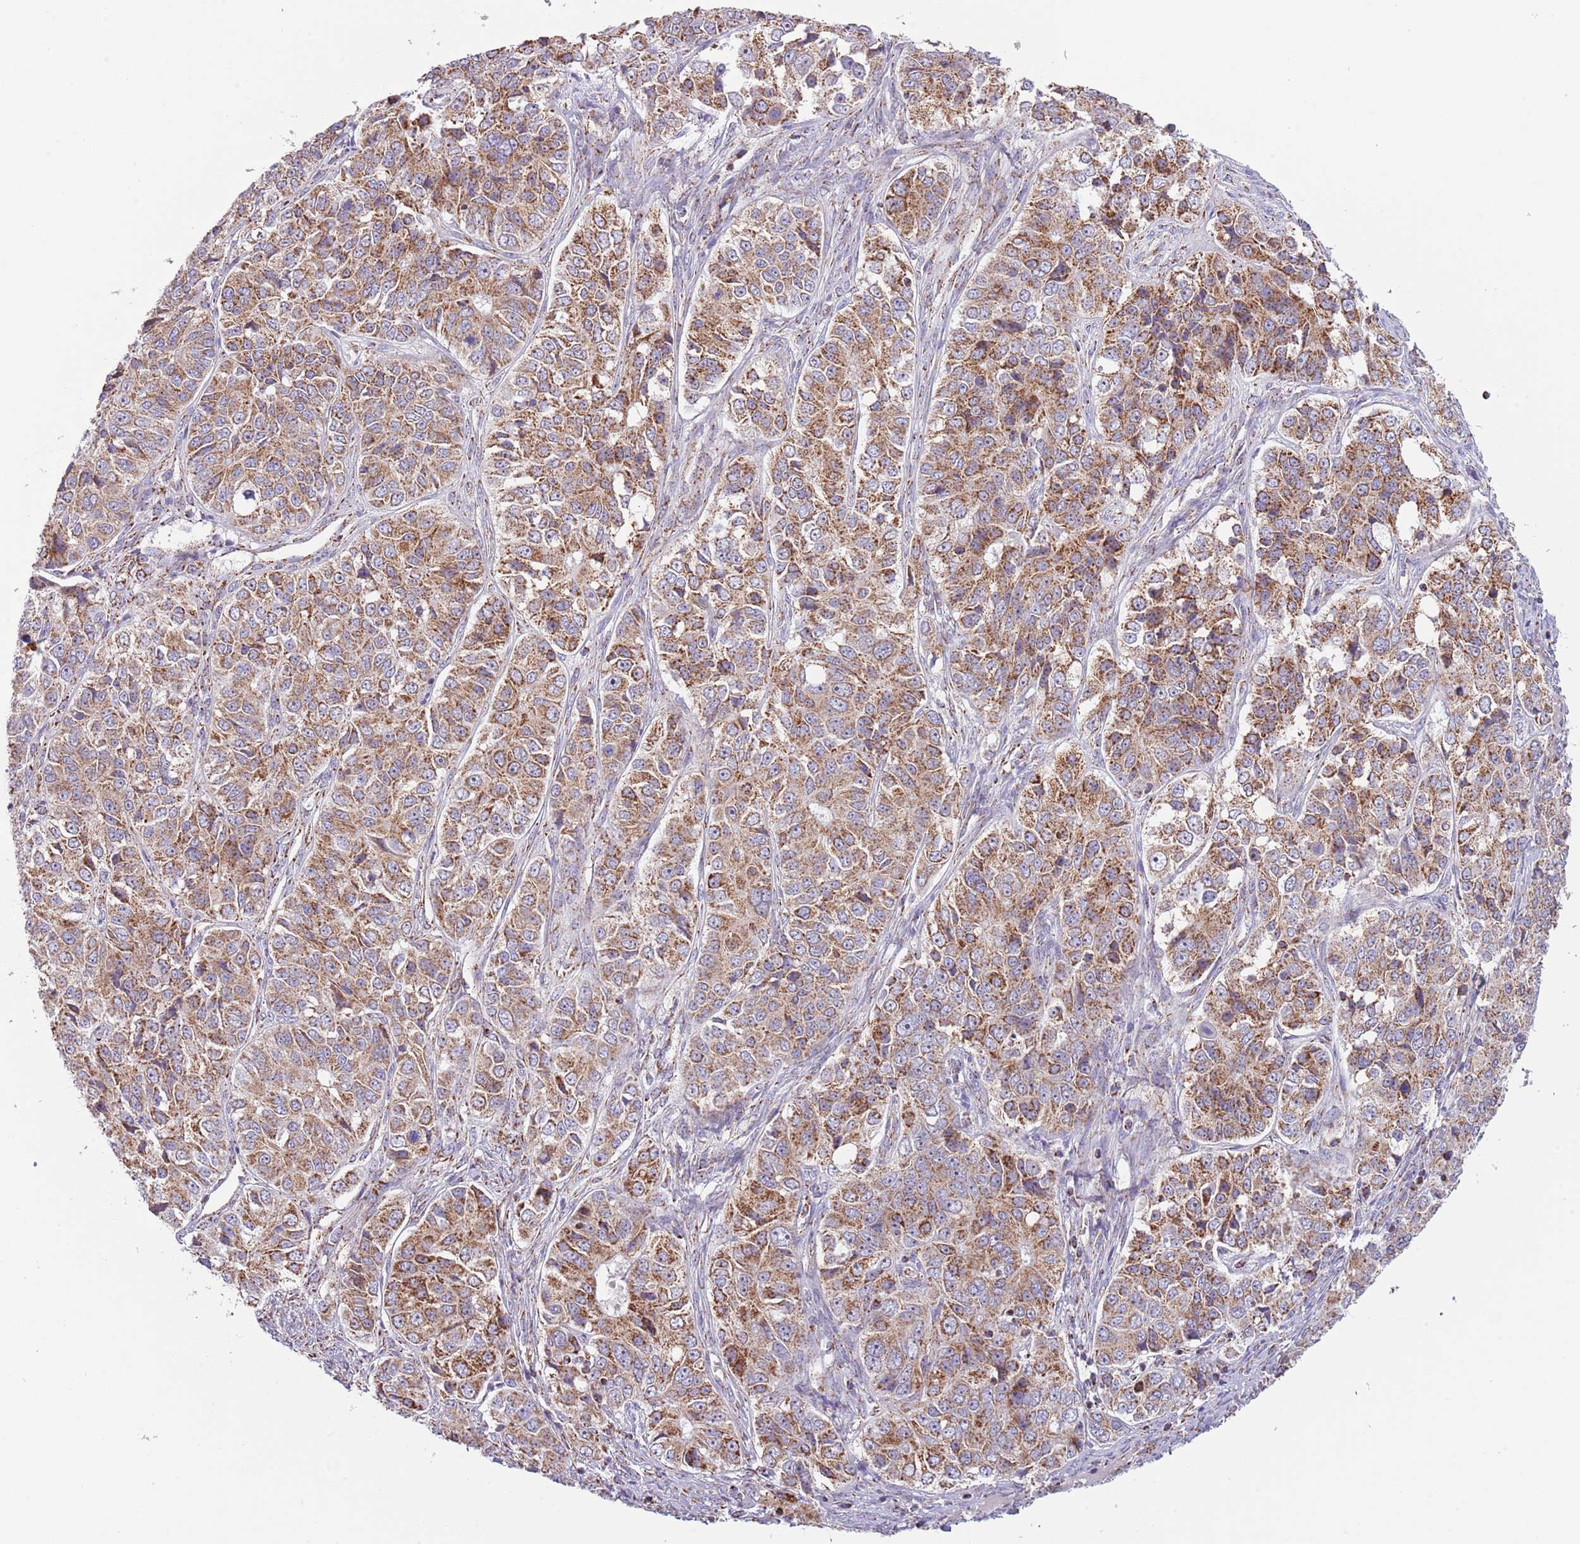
{"staining": {"intensity": "moderate", "quantity": ">75%", "location": "cytoplasmic/membranous"}, "tissue": "ovarian cancer", "cell_type": "Tumor cells", "image_type": "cancer", "snomed": [{"axis": "morphology", "description": "Carcinoma, endometroid"}, {"axis": "topography", "description": "Ovary"}], "caption": "Ovarian endometroid carcinoma stained with a protein marker displays moderate staining in tumor cells.", "gene": "LHX6", "patient": {"sex": "female", "age": 51}}